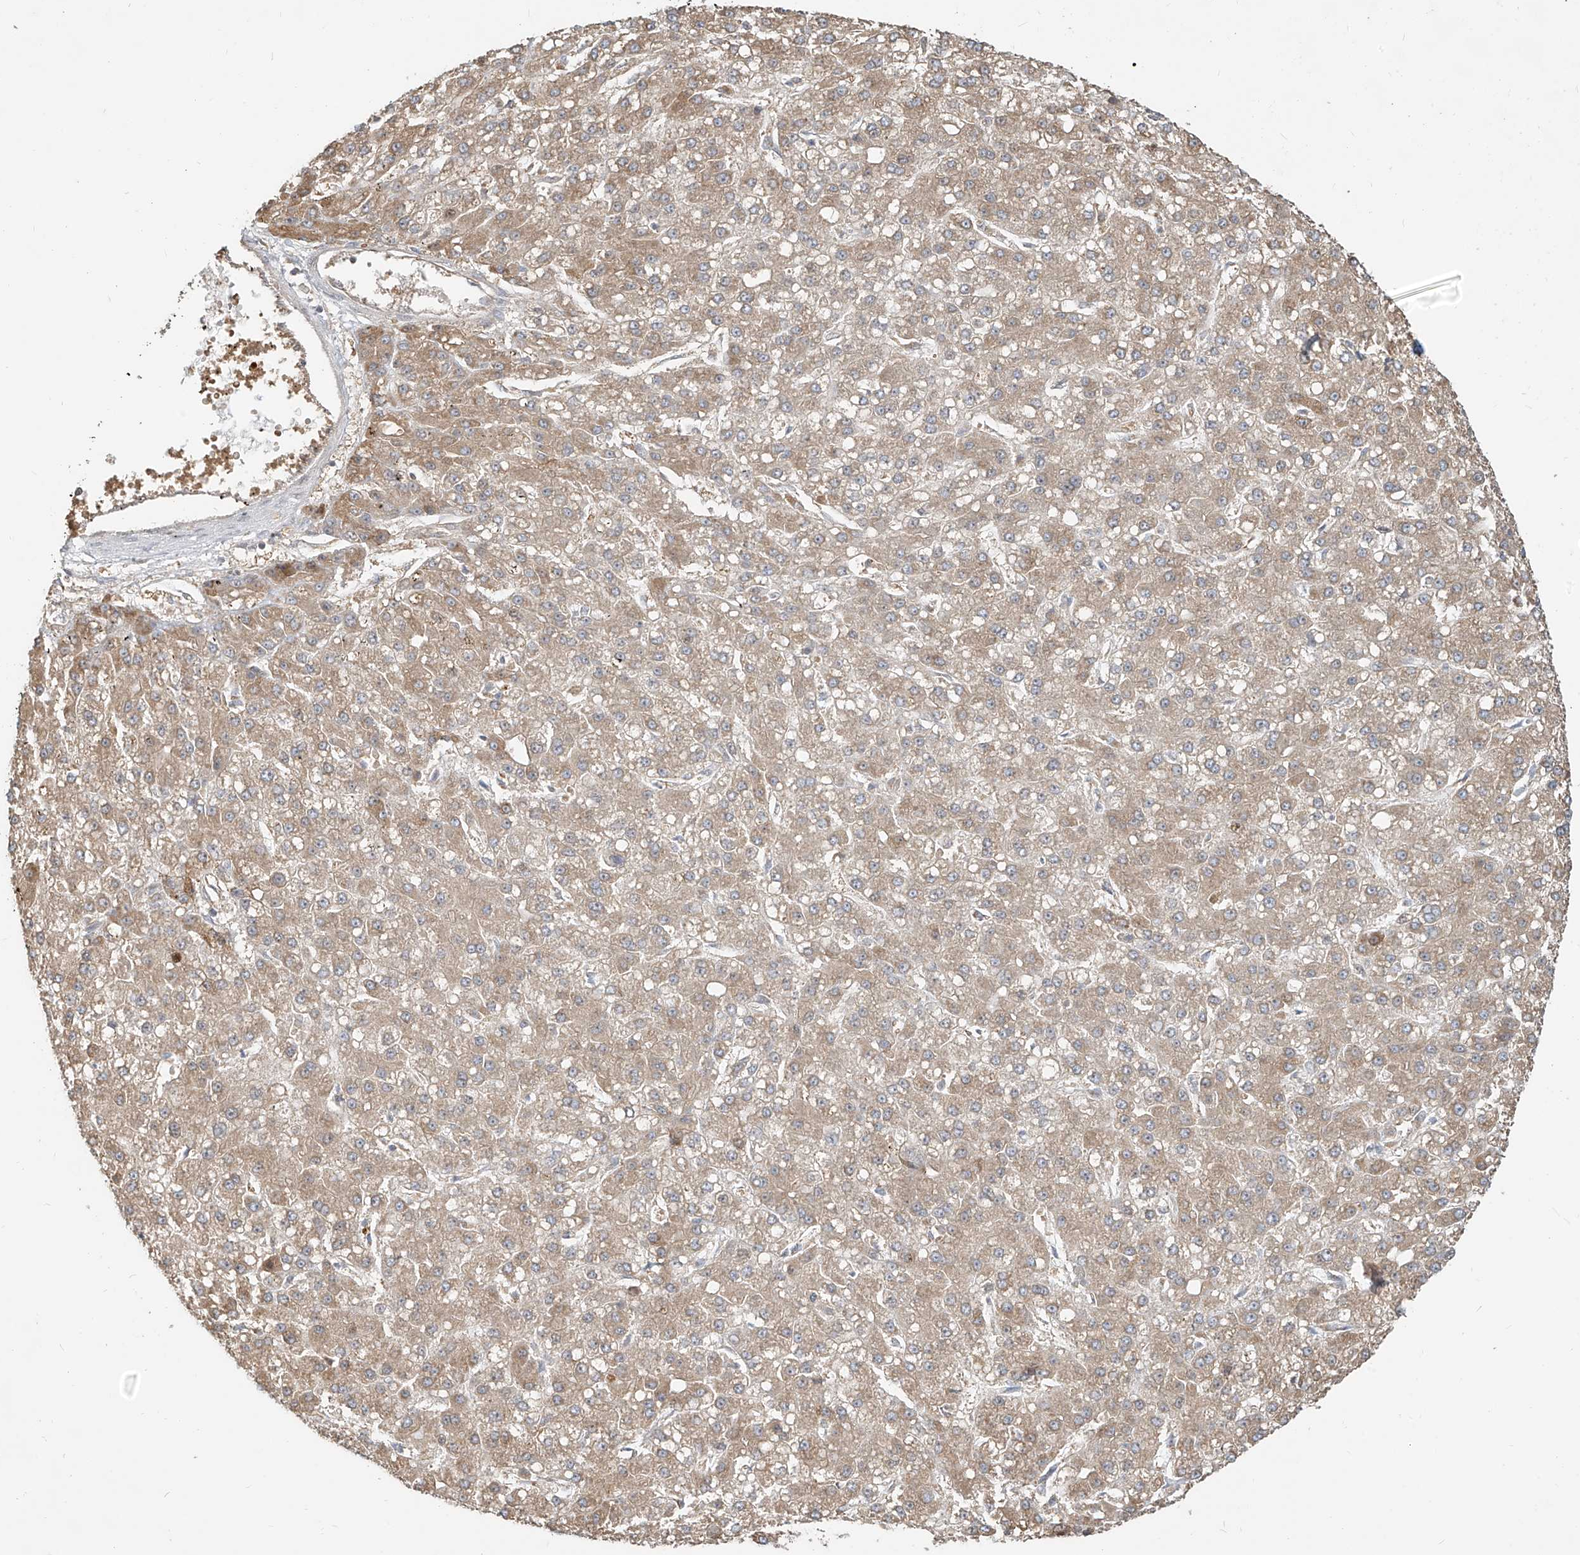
{"staining": {"intensity": "weak", "quantity": ">75%", "location": "cytoplasmic/membranous"}, "tissue": "liver cancer", "cell_type": "Tumor cells", "image_type": "cancer", "snomed": [{"axis": "morphology", "description": "Carcinoma, Hepatocellular, NOS"}, {"axis": "topography", "description": "Liver"}], "caption": "This histopathology image reveals immunohistochemistry (IHC) staining of human liver cancer, with low weak cytoplasmic/membranous expression in approximately >75% of tumor cells.", "gene": "ZMYM2", "patient": {"sex": "male", "age": 67}}